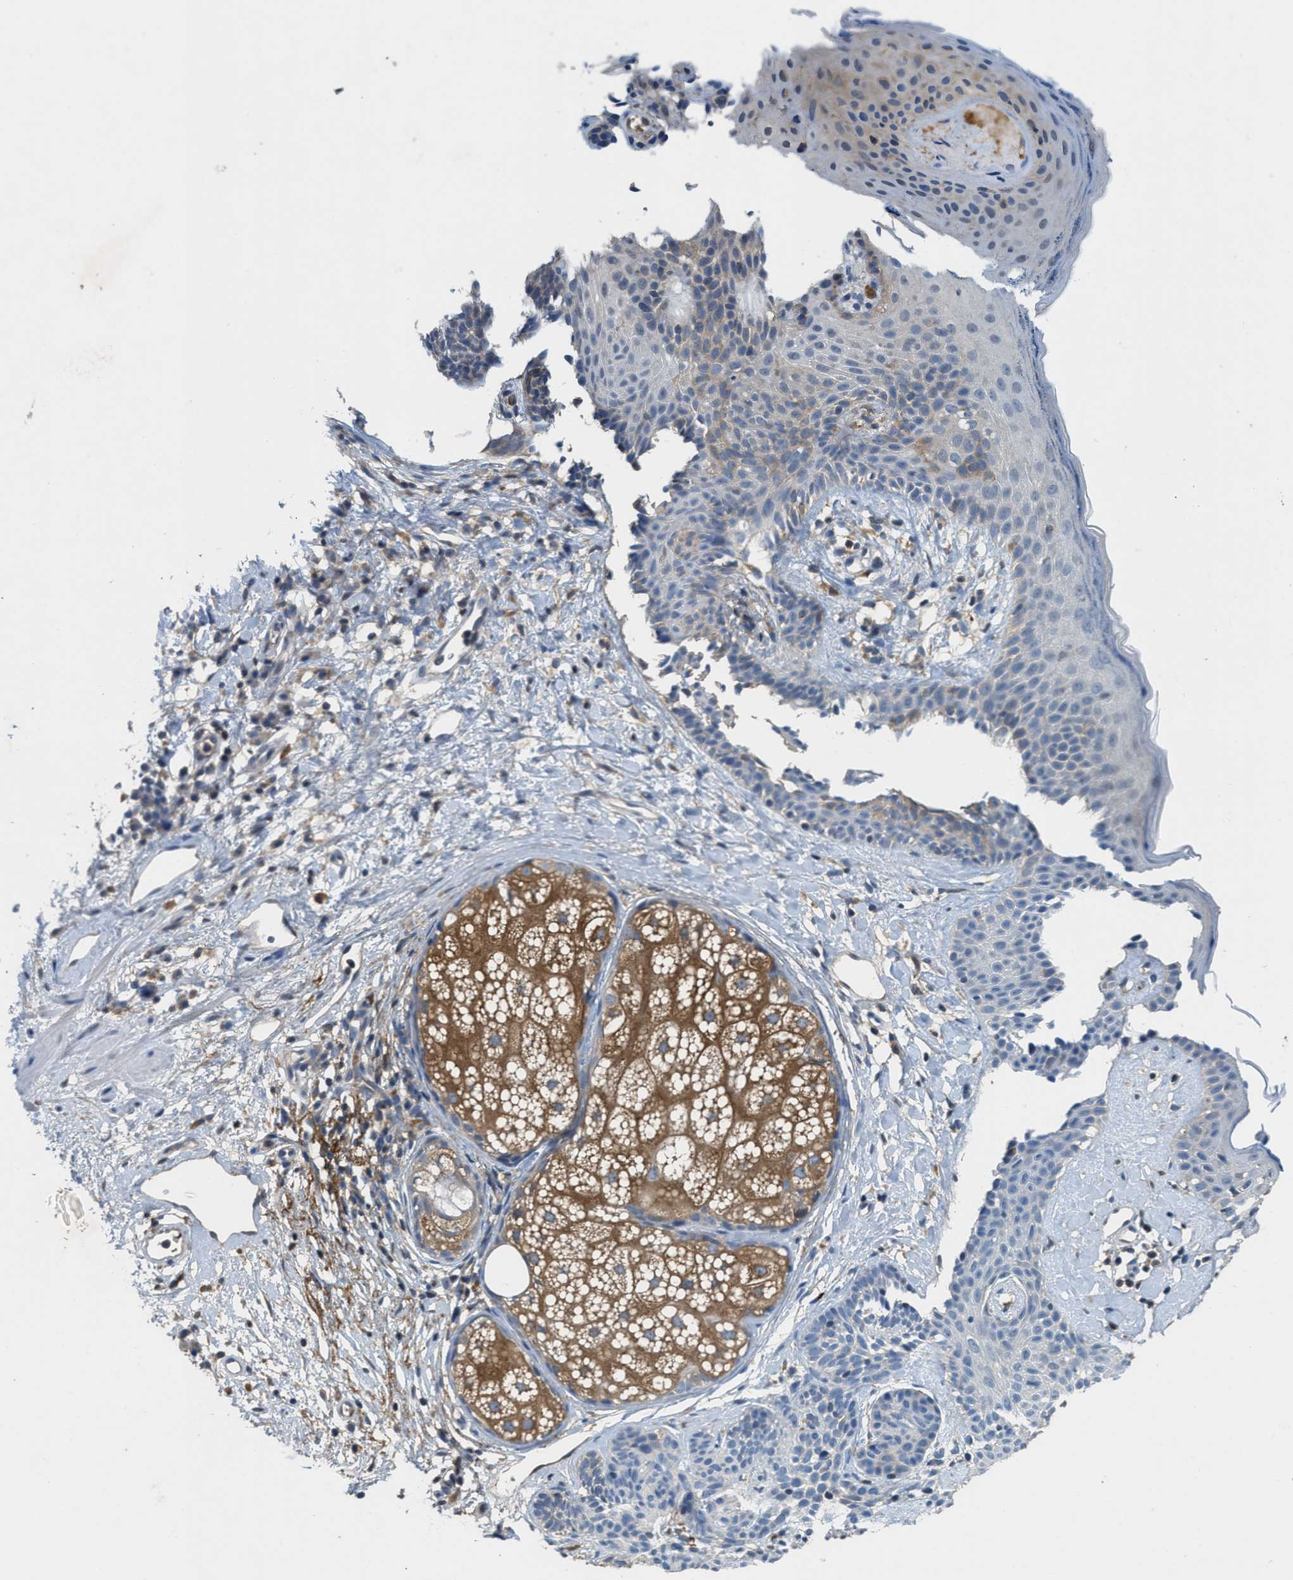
{"staining": {"intensity": "negative", "quantity": "none", "location": "none"}, "tissue": "skin cancer", "cell_type": "Tumor cells", "image_type": "cancer", "snomed": [{"axis": "morphology", "description": "Developmental malformation"}, {"axis": "morphology", "description": "Basal cell carcinoma"}, {"axis": "topography", "description": "Skin"}], "caption": "A micrograph of human skin basal cell carcinoma is negative for staining in tumor cells. (IHC, brightfield microscopy, high magnification).", "gene": "DGKE", "patient": {"sex": "female", "age": 62}}